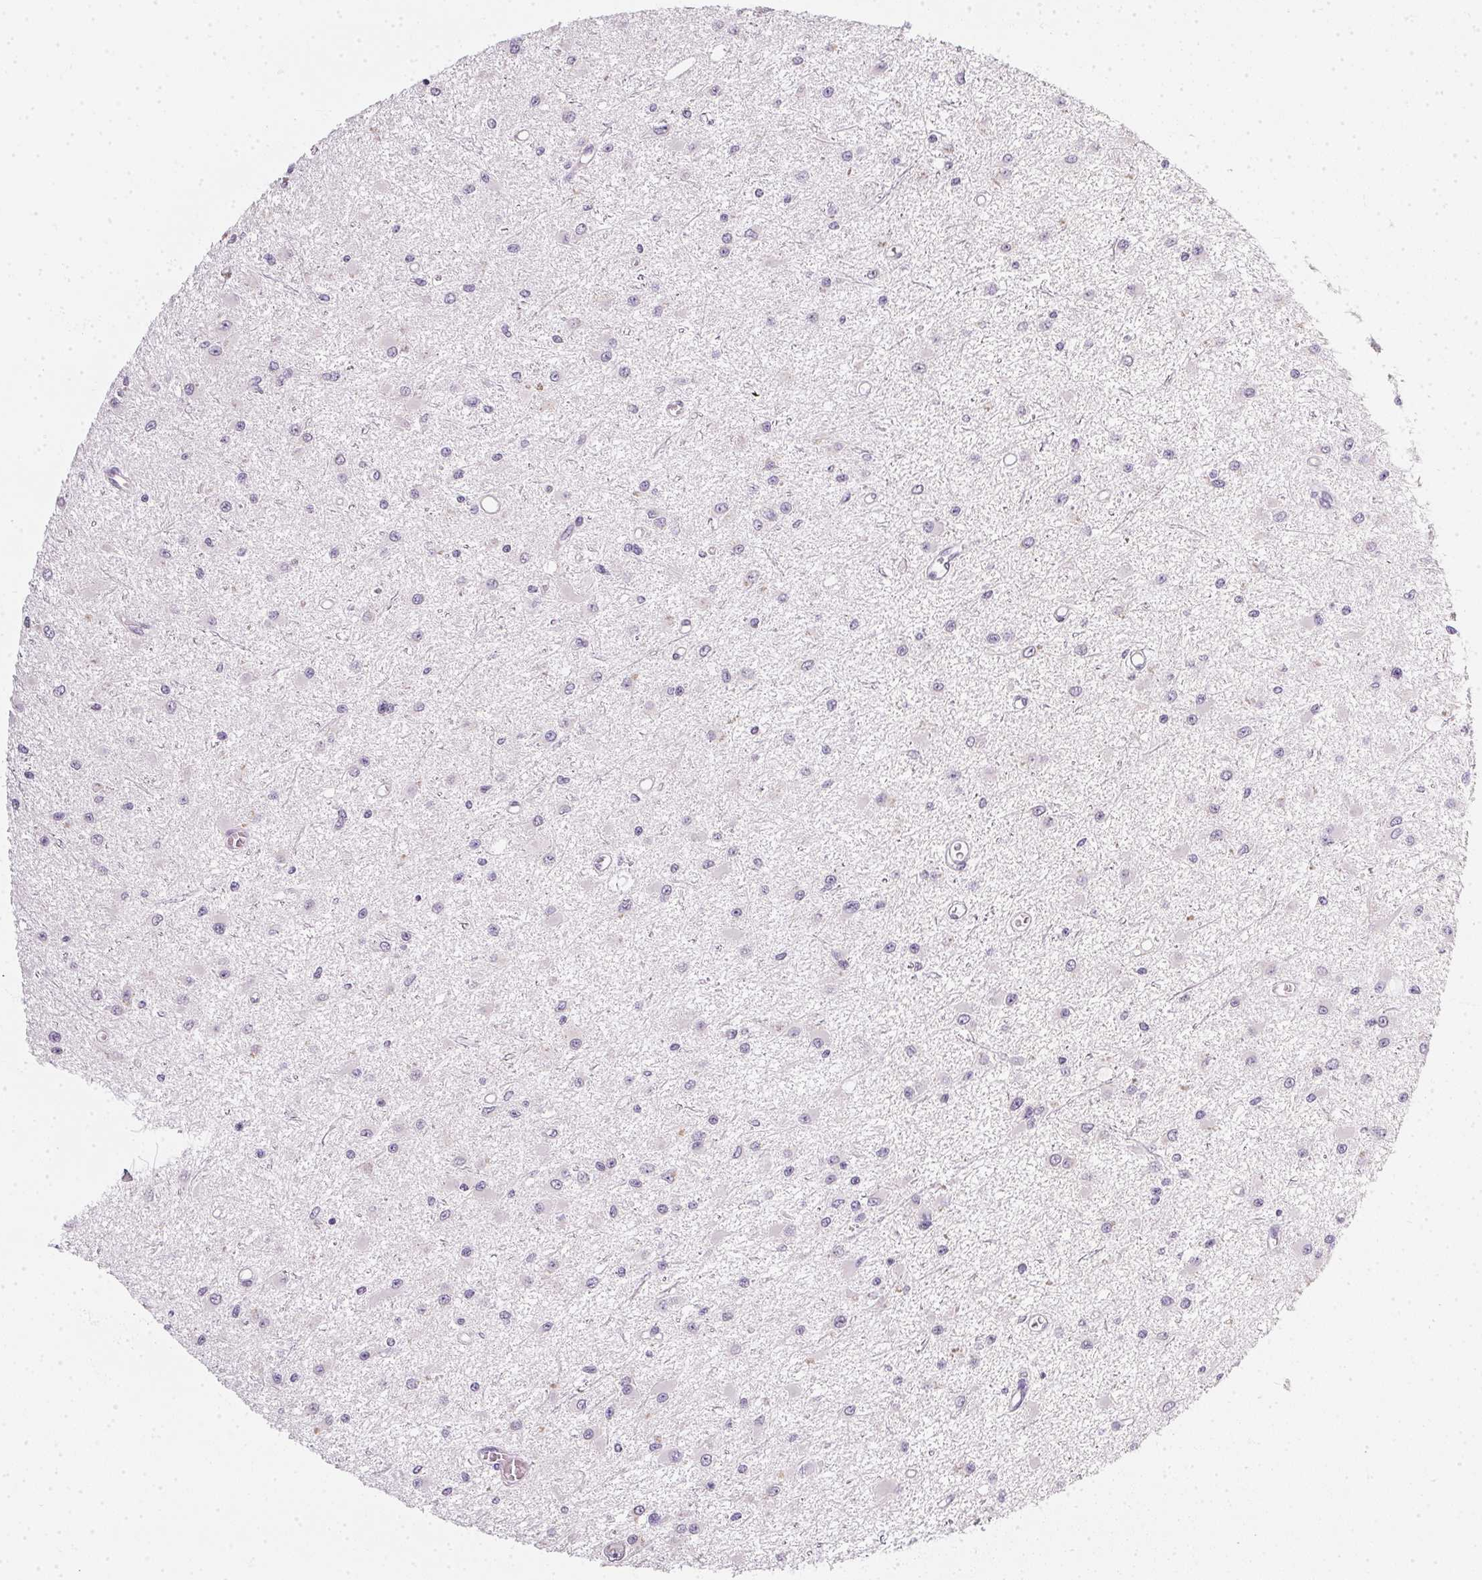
{"staining": {"intensity": "negative", "quantity": "none", "location": "none"}, "tissue": "glioma", "cell_type": "Tumor cells", "image_type": "cancer", "snomed": [{"axis": "morphology", "description": "Glioma, malignant, High grade"}, {"axis": "topography", "description": "Brain"}], "caption": "The histopathology image exhibits no significant staining in tumor cells of glioma.", "gene": "TMEM72", "patient": {"sex": "male", "age": 54}}